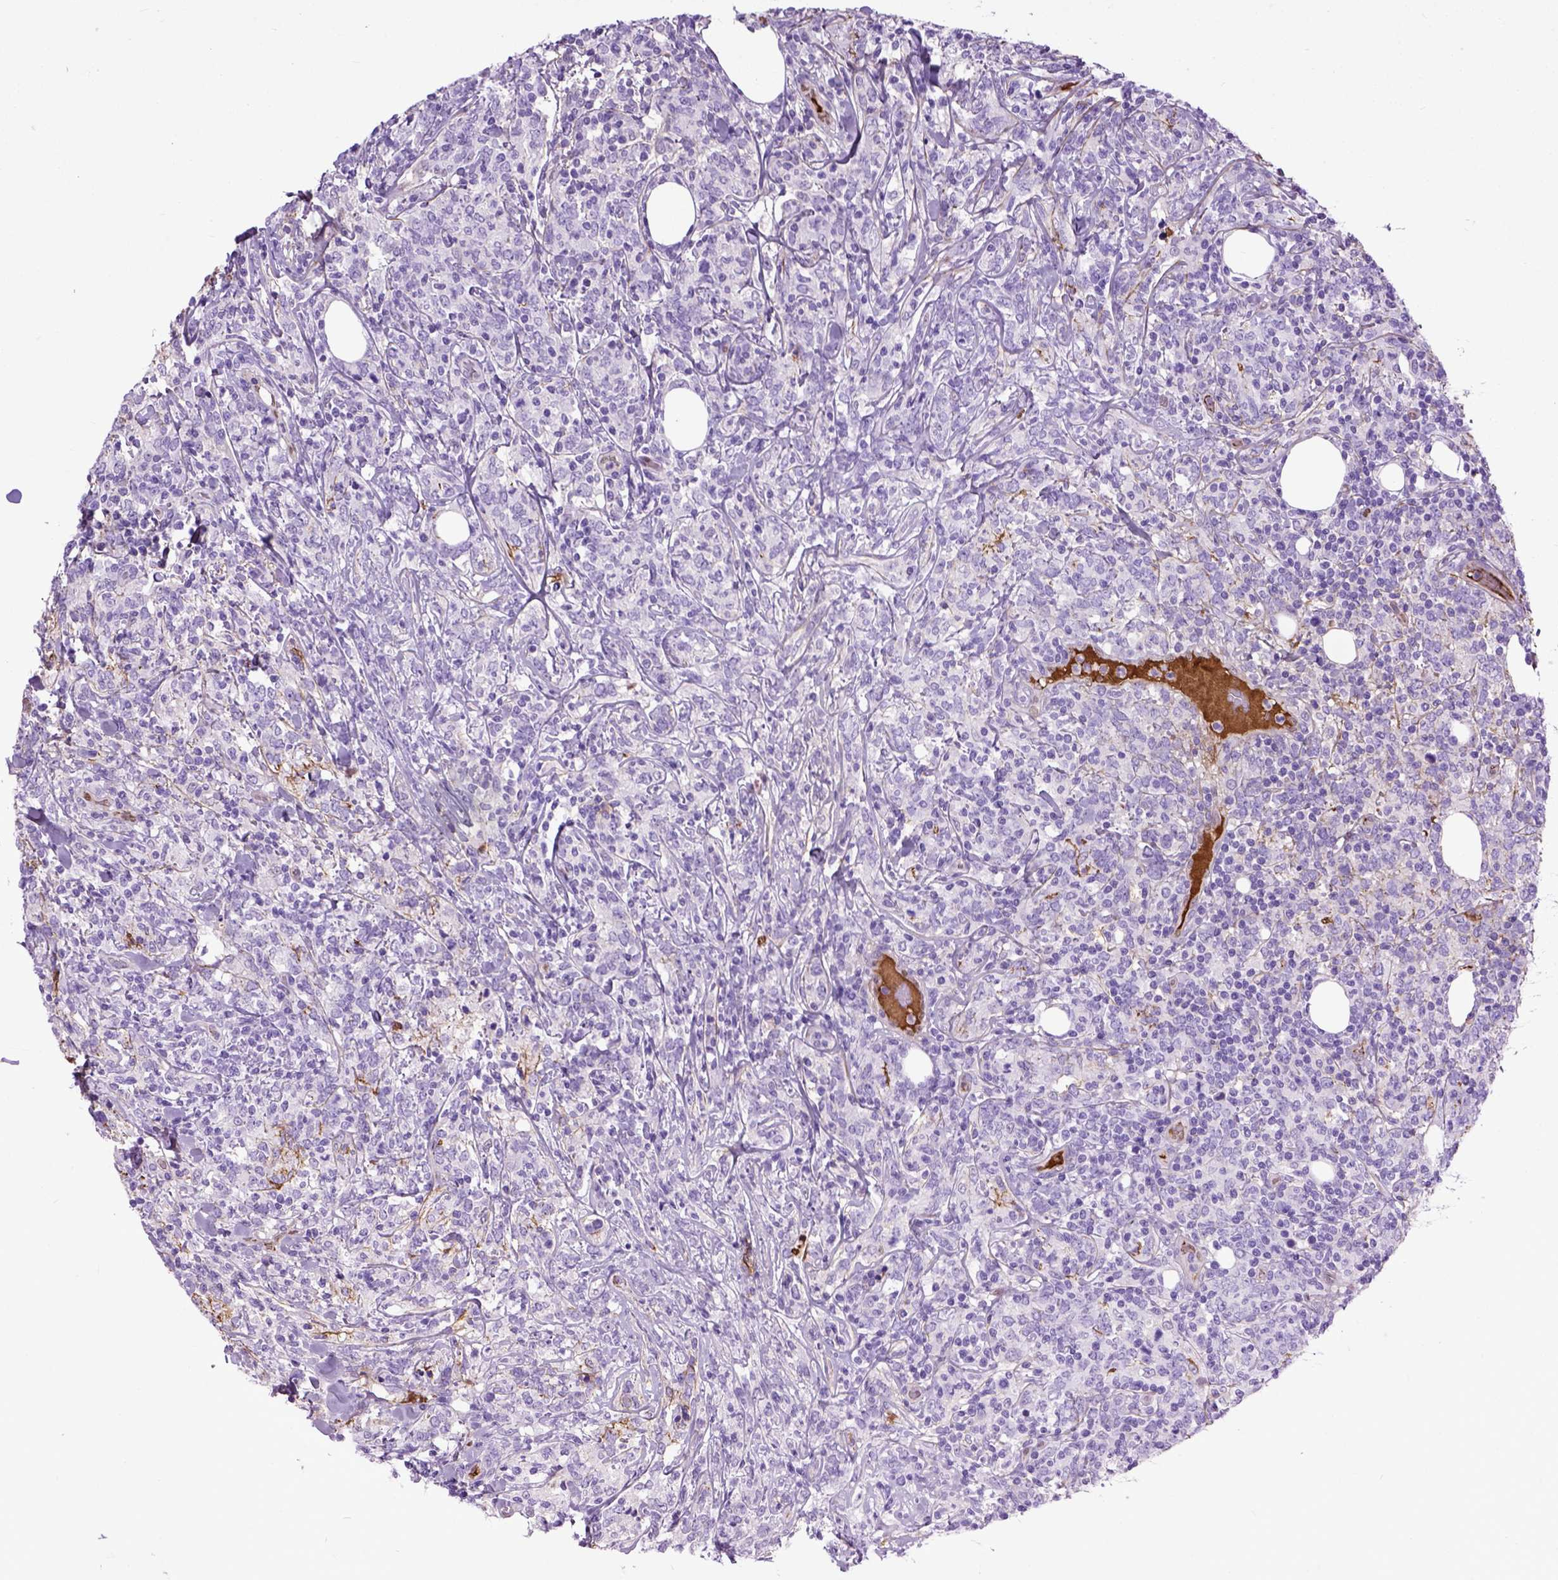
{"staining": {"intensity": "negative", "quantity": "none", "location": "none"}, "tissue": "lymphoma", "cell_type": "Tumor cells", "image_type": "cancer", "snomed": [{"axis": "morphology", "description": "Malignant lymphoma, non-Hodgkin's type, High grade"}, {"axis": "topography", "description": "Lymph node"}], "caption": "This micrograph is of malignant lymphoma, non-Hodgkin's type (high-grade) stained with immunohistochemistry (IHC) to label a protein in brown with the nuclei are counter-stained blue. There is no staining in tumor cells. (Brightfield microscopy of DAB immunohistochemistry at high magnification).", "gene": "ADAMTS8", "patient": {"sex": "female", "age": 84}}